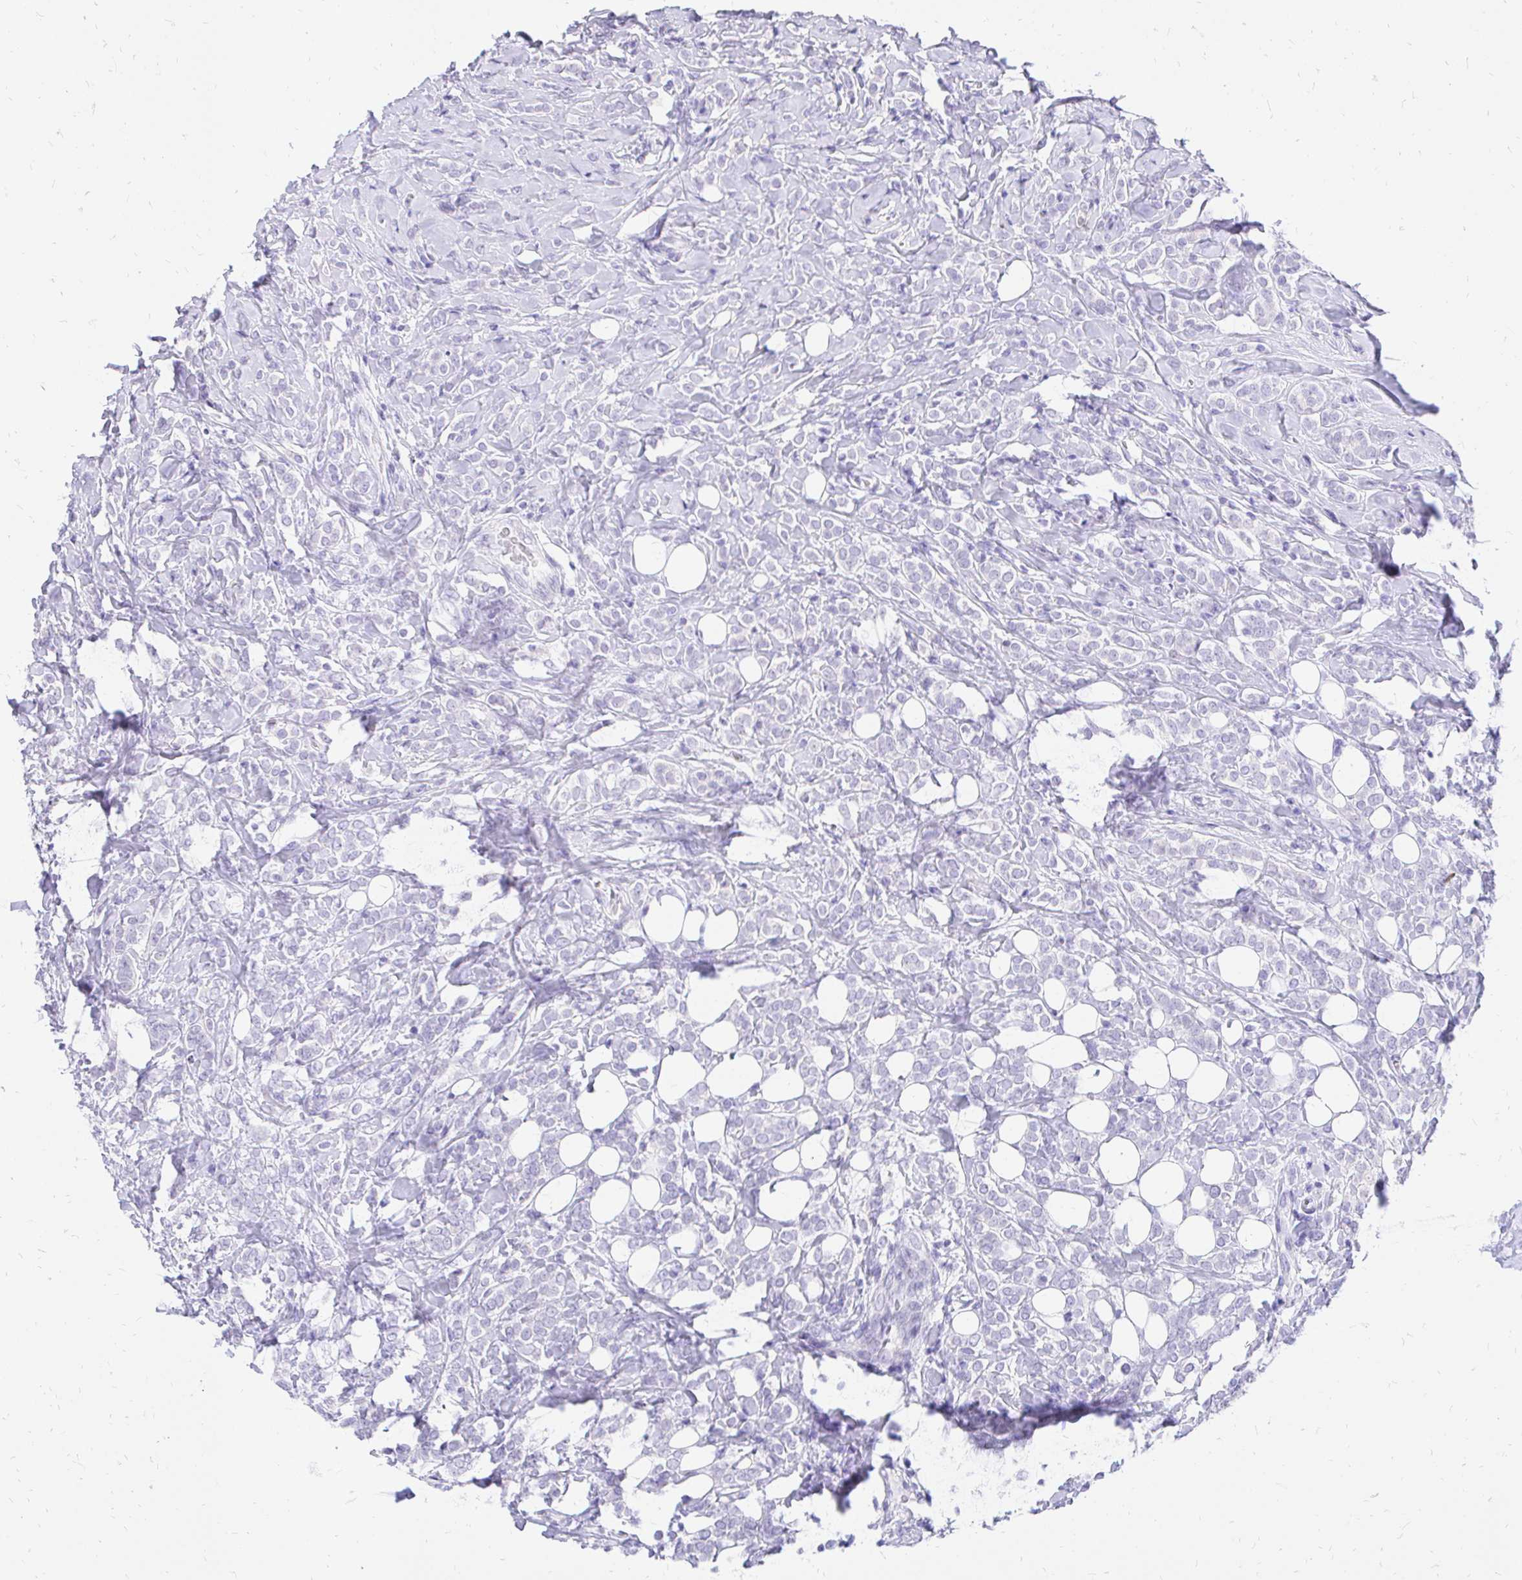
{"staining": {"intensity": "negative", "quantity": "none", "location": "none"}, "tissue": "breast cancer", "cell_type": "Tumor cells", "image_type": "cancer", "snomed": [{"axis": "morphology", "description": "Lobular carcinoma"}, {"axis": "topography", "description": "Breast"}], "caption": "A histopathology image of human breast lobular carcinoma is negative for staining in tumor cells.", "gene": "FATE1", "patient": {"sex": "female", "age": 49}}